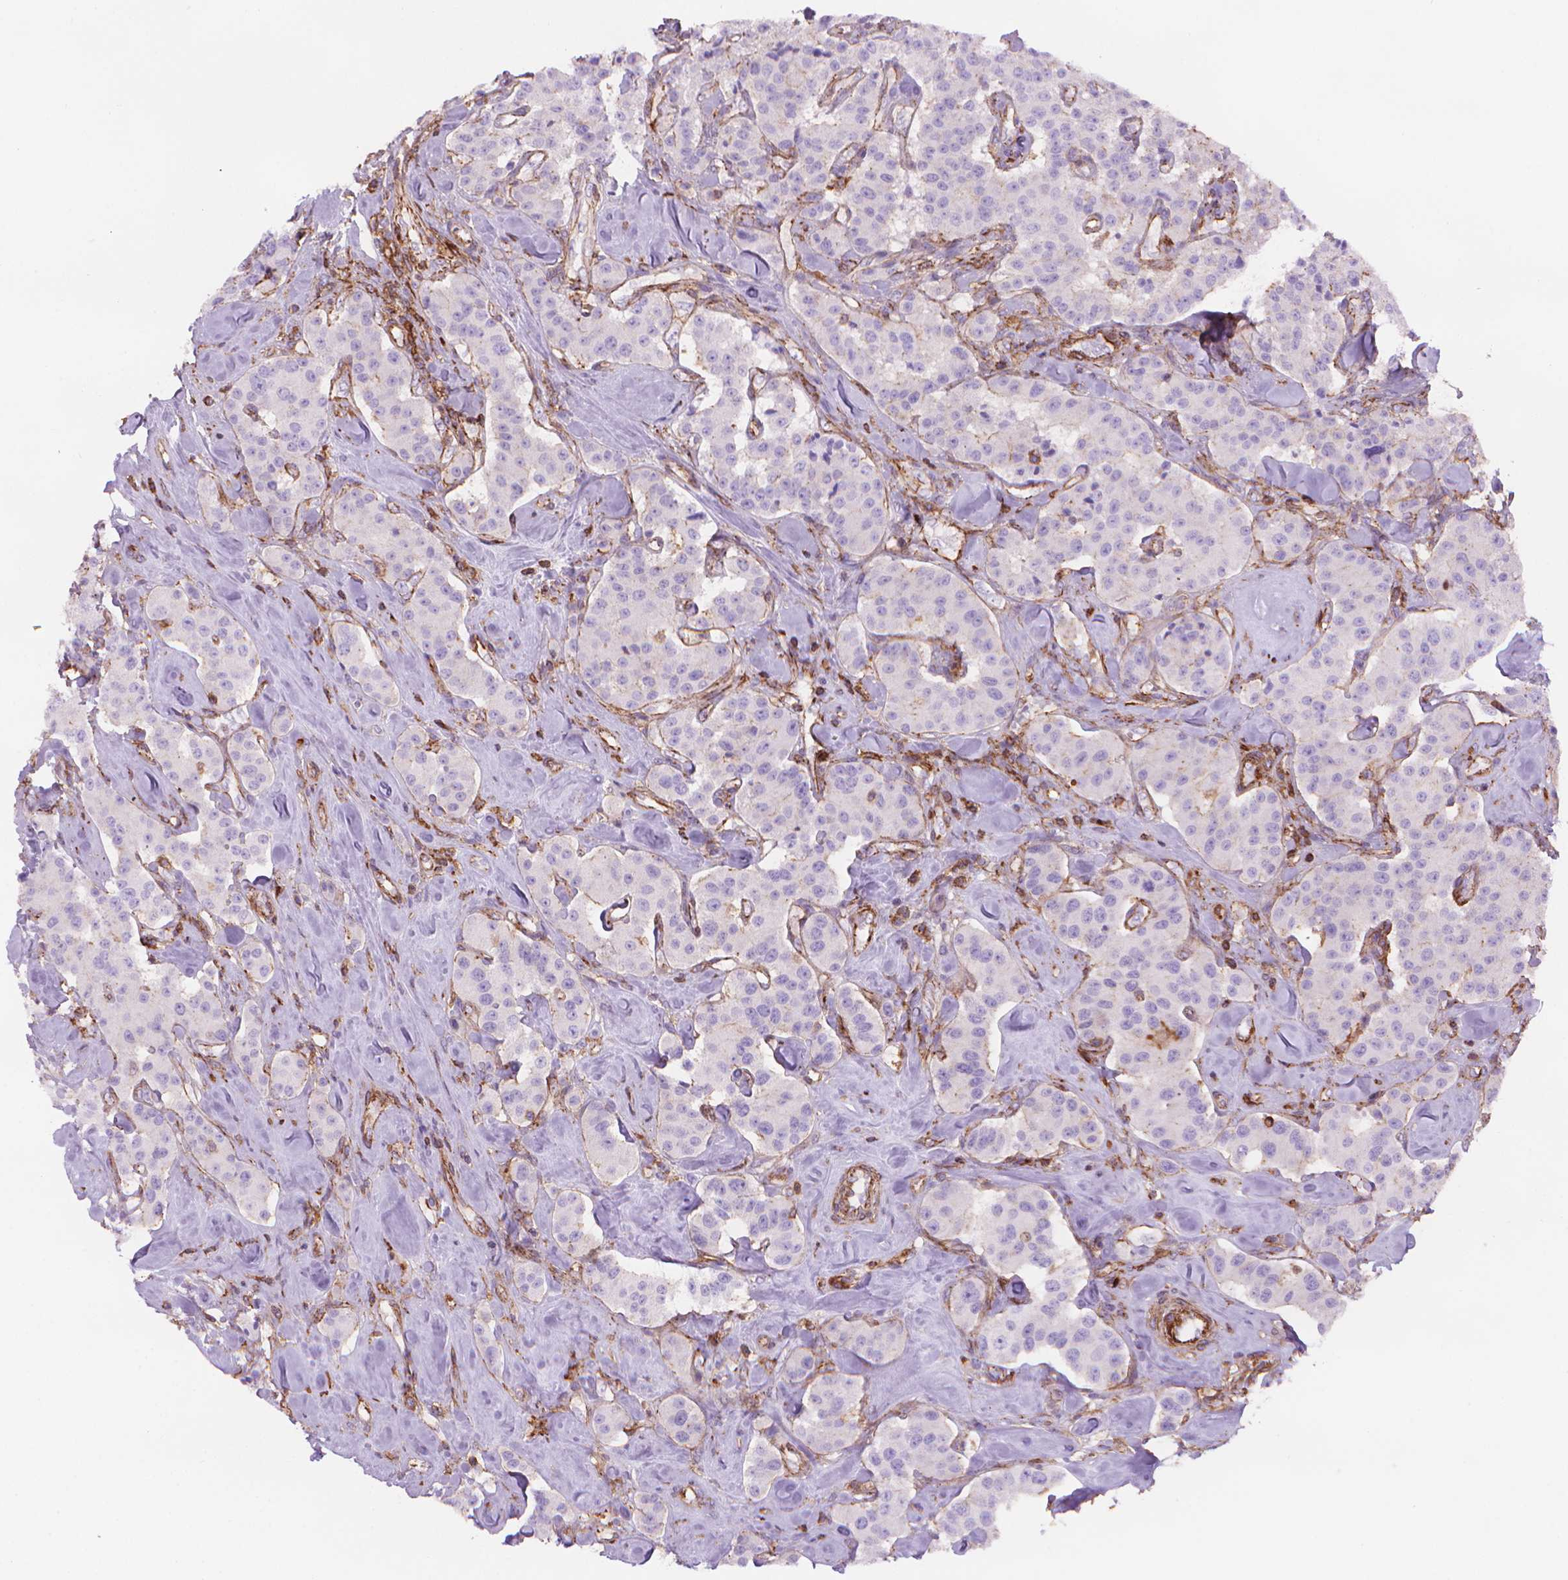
{"staining": {"intensity": "negative", "quantity": "none", "location": "none"}, "tissue": "carcinoid", "cell_type": "Tumor cells", "image_type": "cancer", "snomed": [{"axis": "morphology", "description": "Carcinoid, malignant, NOS"}, {"axis": "topography", "description": "Pancreas"}], "caption": "IHC image of carcinoid (malignant) stained for a protein (brown), which shows no expression in tumor cells. The staining is performed using DAB brown chromogen with nuclei counter-stained in using hematoxylin.", "gene": "PATJ", "patient": {"sex": "male", "age": 41}}